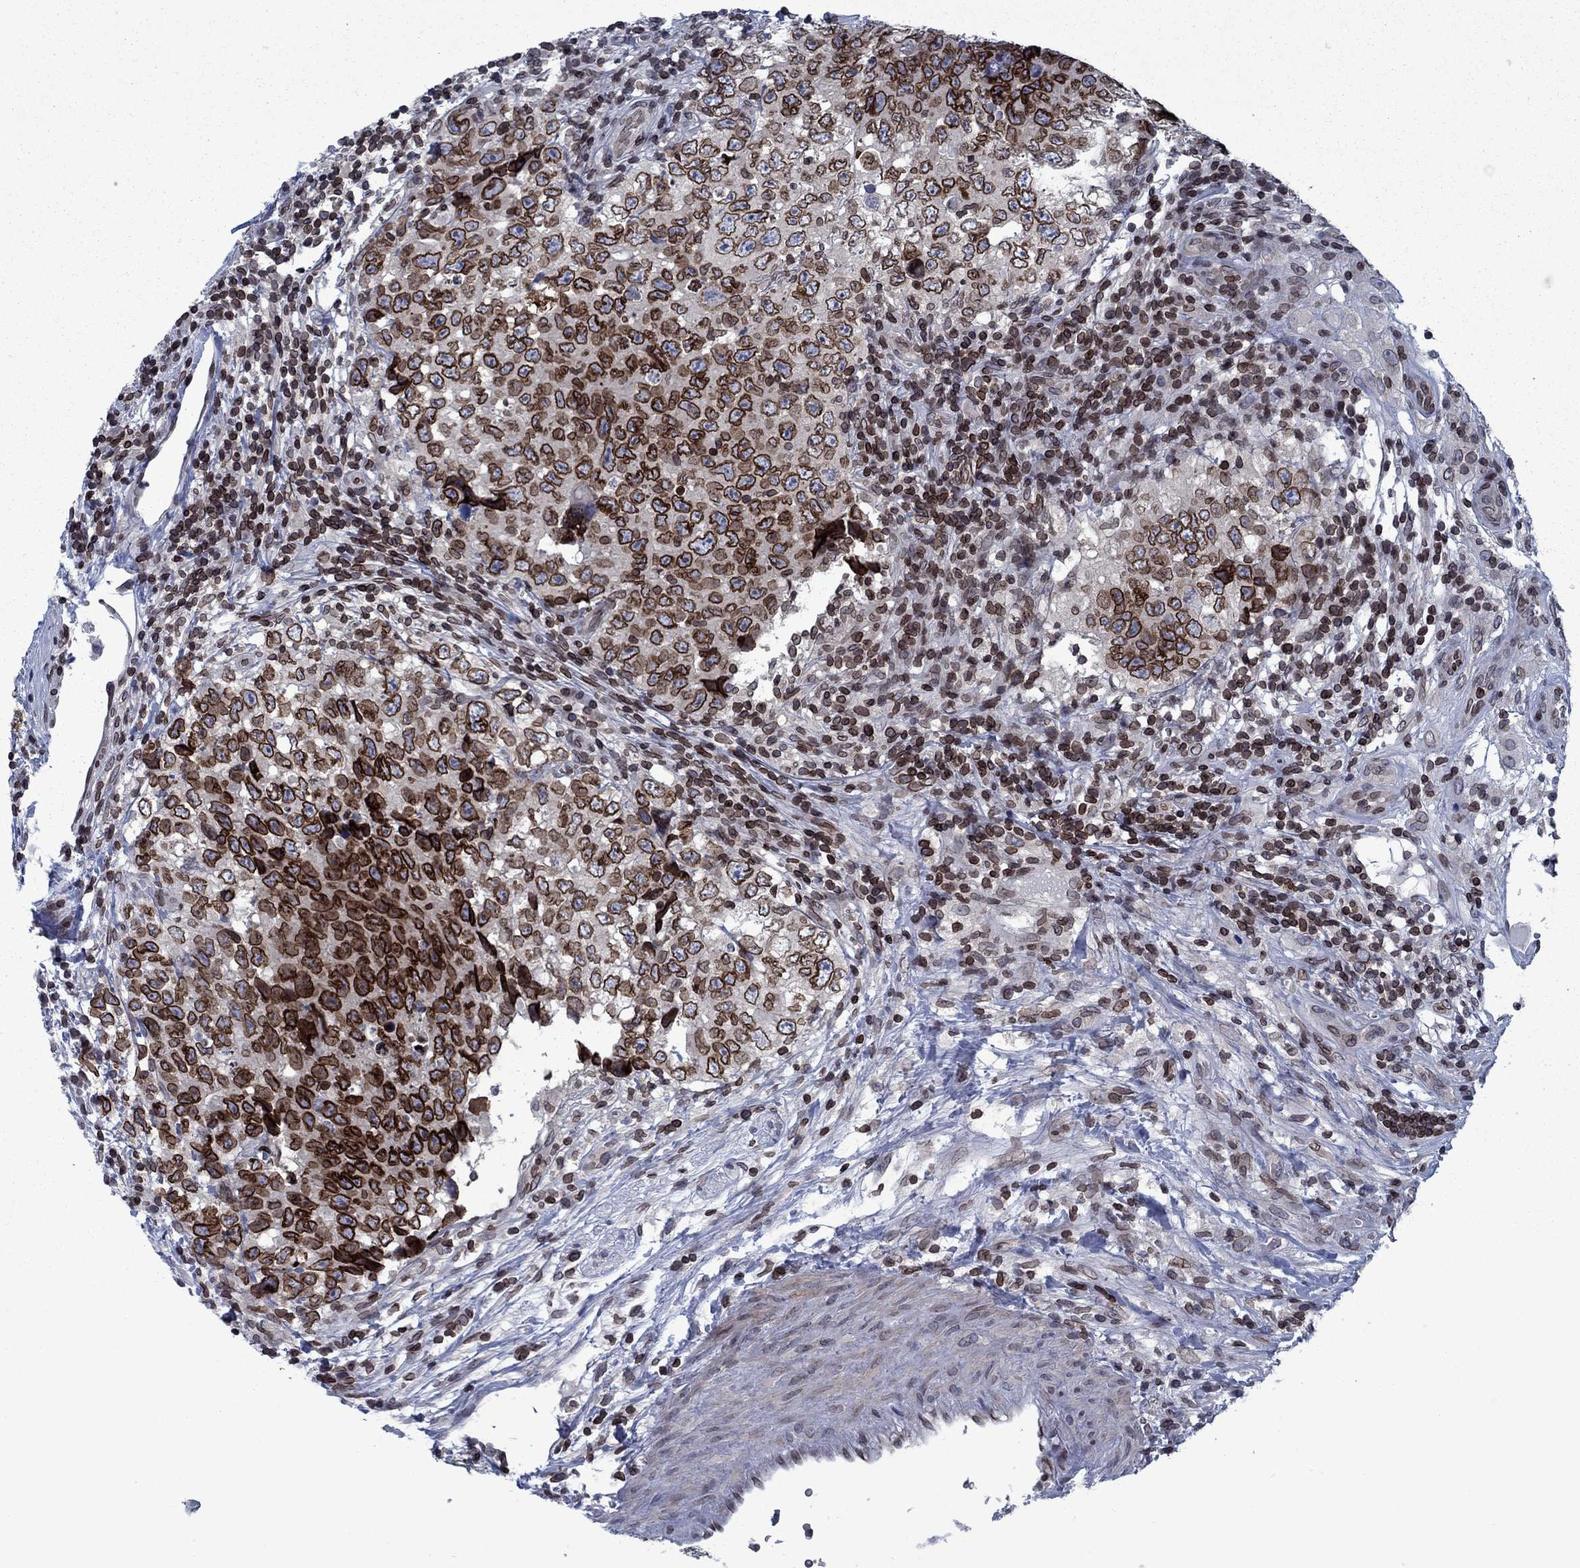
{"staining": {"intensity": "strong", "quantity": "25%-75%", "location": "cytoplasmic/membranous,nuclear"}, "tissue": "testis cancer", "cell_type": "Tumor cells", "image_type": "cancer", "snomed": [{"axis": "morphology", "description": "Seminoma, NOS"}, {"axis": "topography", "description": "Testis"}], "caption": "This is a micrograph of immunohistochemistry staining of testis cancer, which shows strong positivity in the cytoplasmic/membranous and nuclear of tumor cells.", "gene": "SLA", "patient": {"sex": "male", "age": 34}}